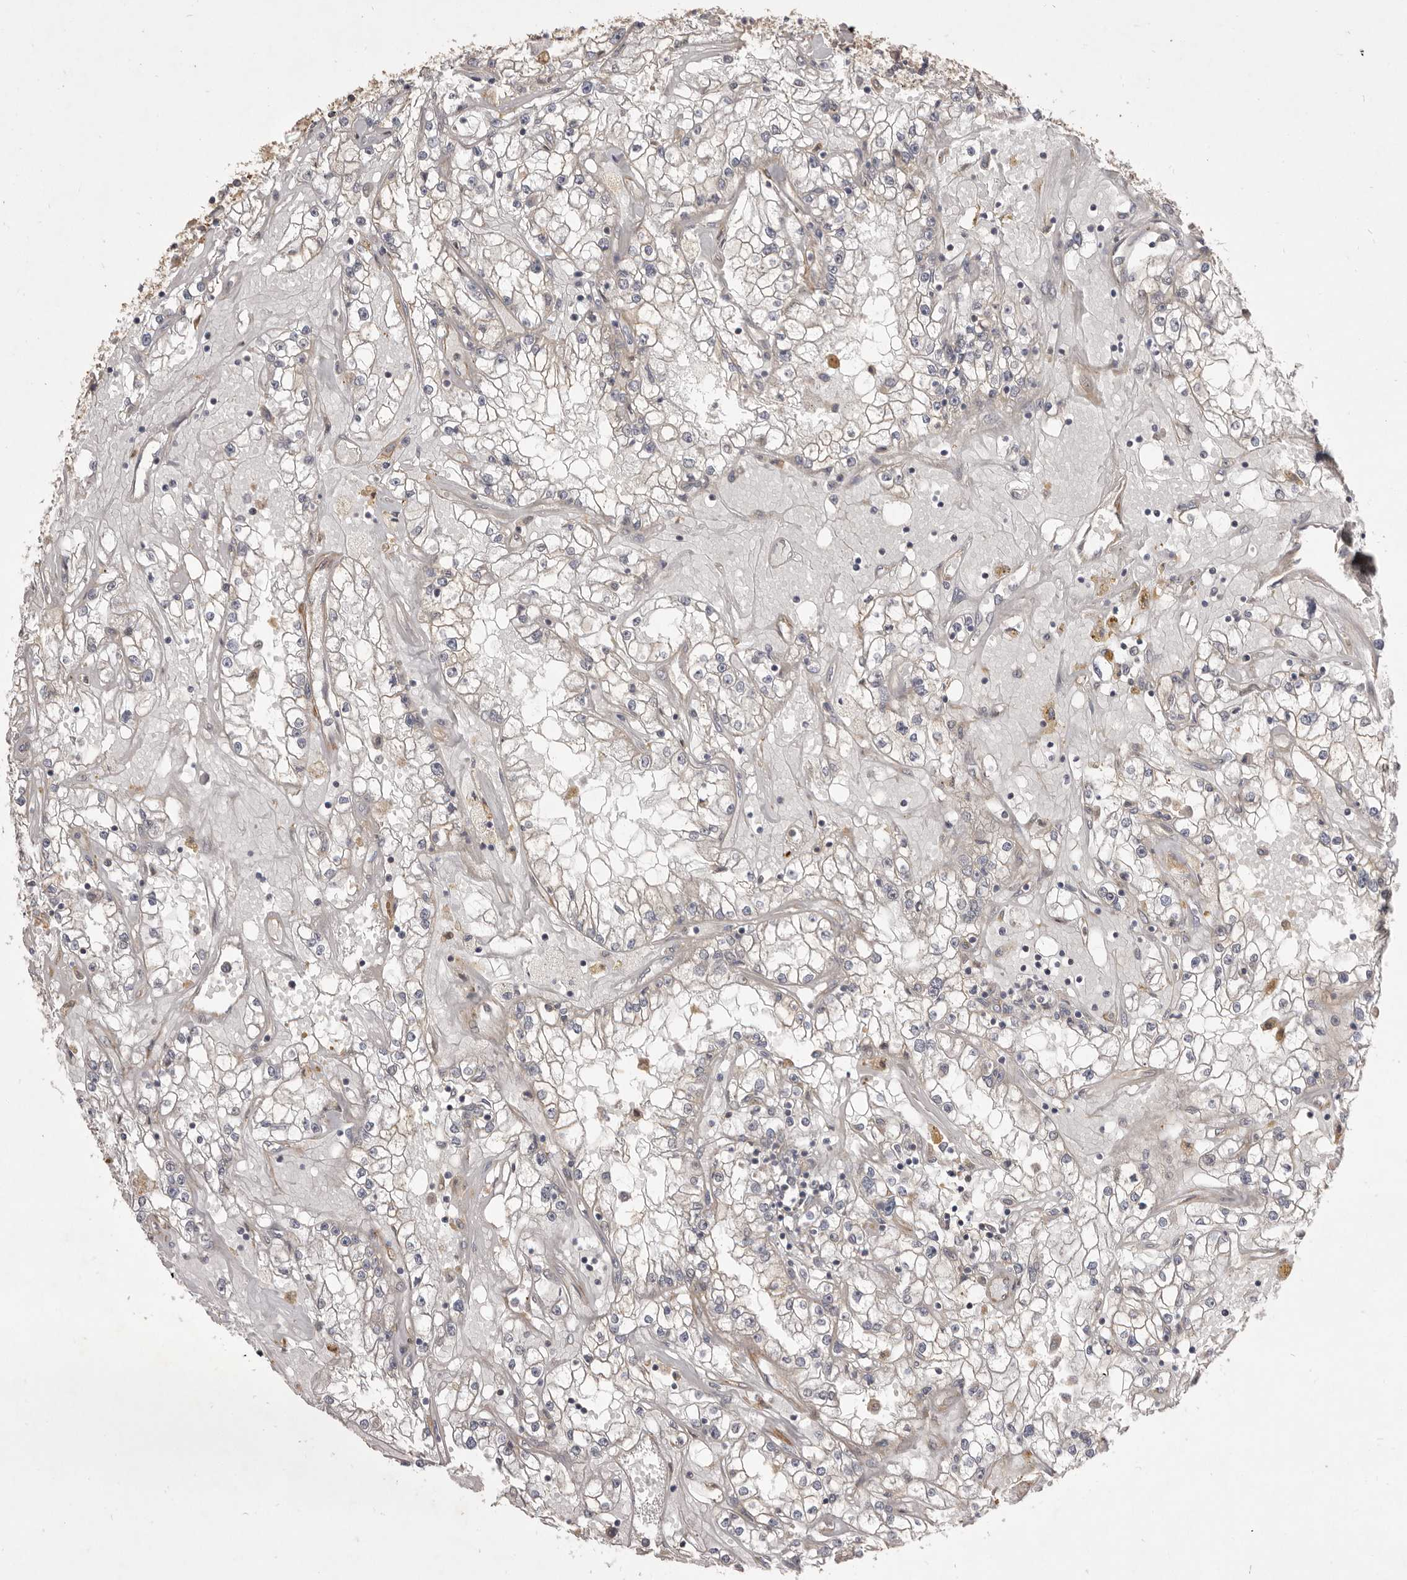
{"staining": {"intensity": "negative", "quantity": "none", "location": "none"}, "tissue": "renal cancer", "cell_type": "Tumor cells", "image_type": "cancer", "snomed": [{"axis": "morphology", "description": "Adenocarcinoma, NOS"}, {"axis": "topography", "description": "Kidney"}], "caption": "Tumor cells are negative for protein expression in human renal cancer. The staining was performed using DAB (3,3'-diaminobenzidine) to visualize the protein expression in brown, while the nuclei were stained in blue with hematoxylin (Magnification: 20x).", "gene": "VPS45", "patient": {"sex": "male", "age": 56}}